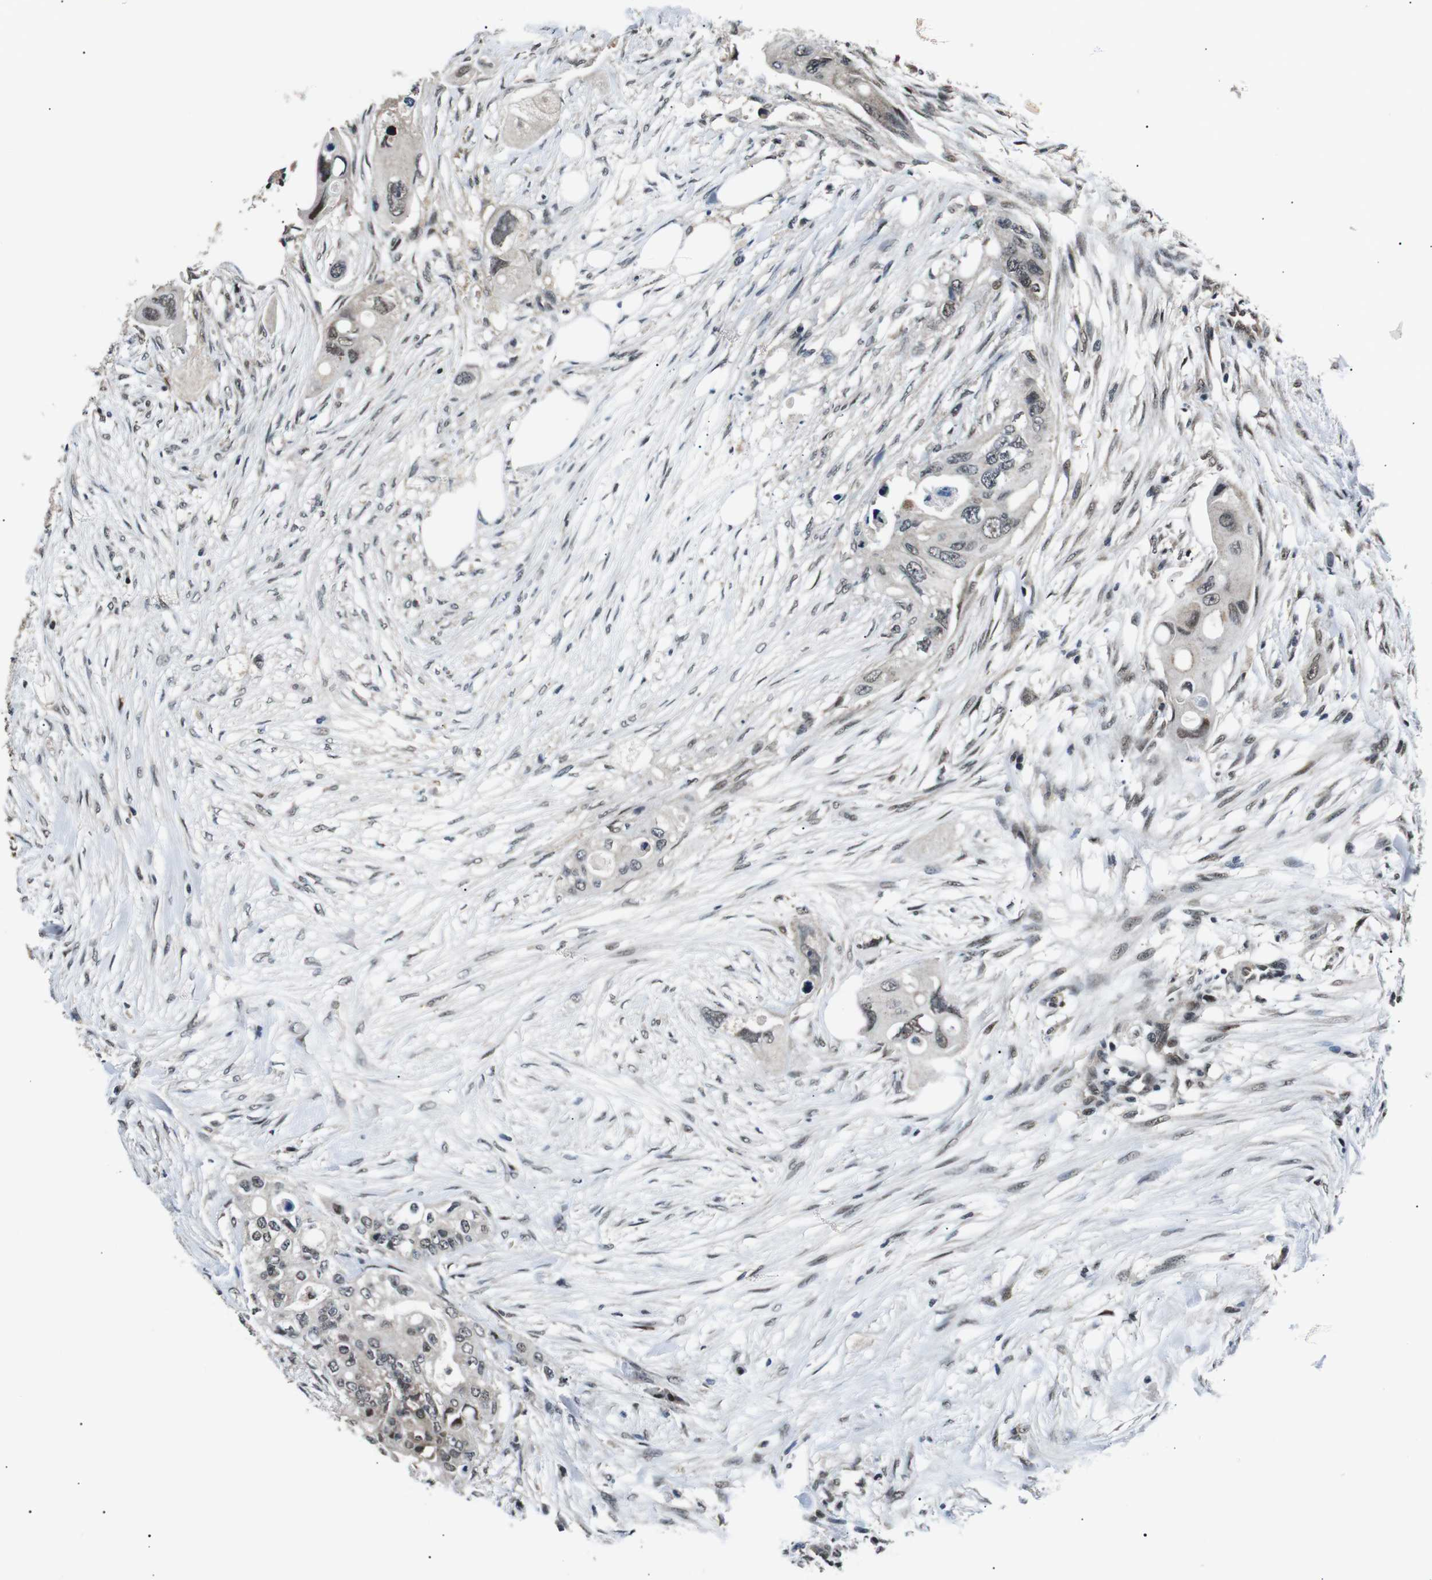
{"staining": {"intensity": "moderate", "quantity": "25%-75%", "location": "nuclear"}, "tissue": "colorectal cancer", "cell_type": "Tumor cells", "image_type": "cancer", "snomed": [{"axis": "morphology", "description": "Adenocarcinoma, NOS"}, {"axis": "topography", "description": "Colon"}], "caption": "Immunohistochemistry staining of adenocarcinoma (colorectal), which shows medium levels of moderate nuclear staining in approximately 25%-75% of tumor cells indicating moderate nuclear protein positivity. The staining was performed using DAB (brown) for protein detection and nuclei were counterstained in hematoxylin (blue).", "gene": "SKP1", "patient": {"sex": "female", "age": 57}}